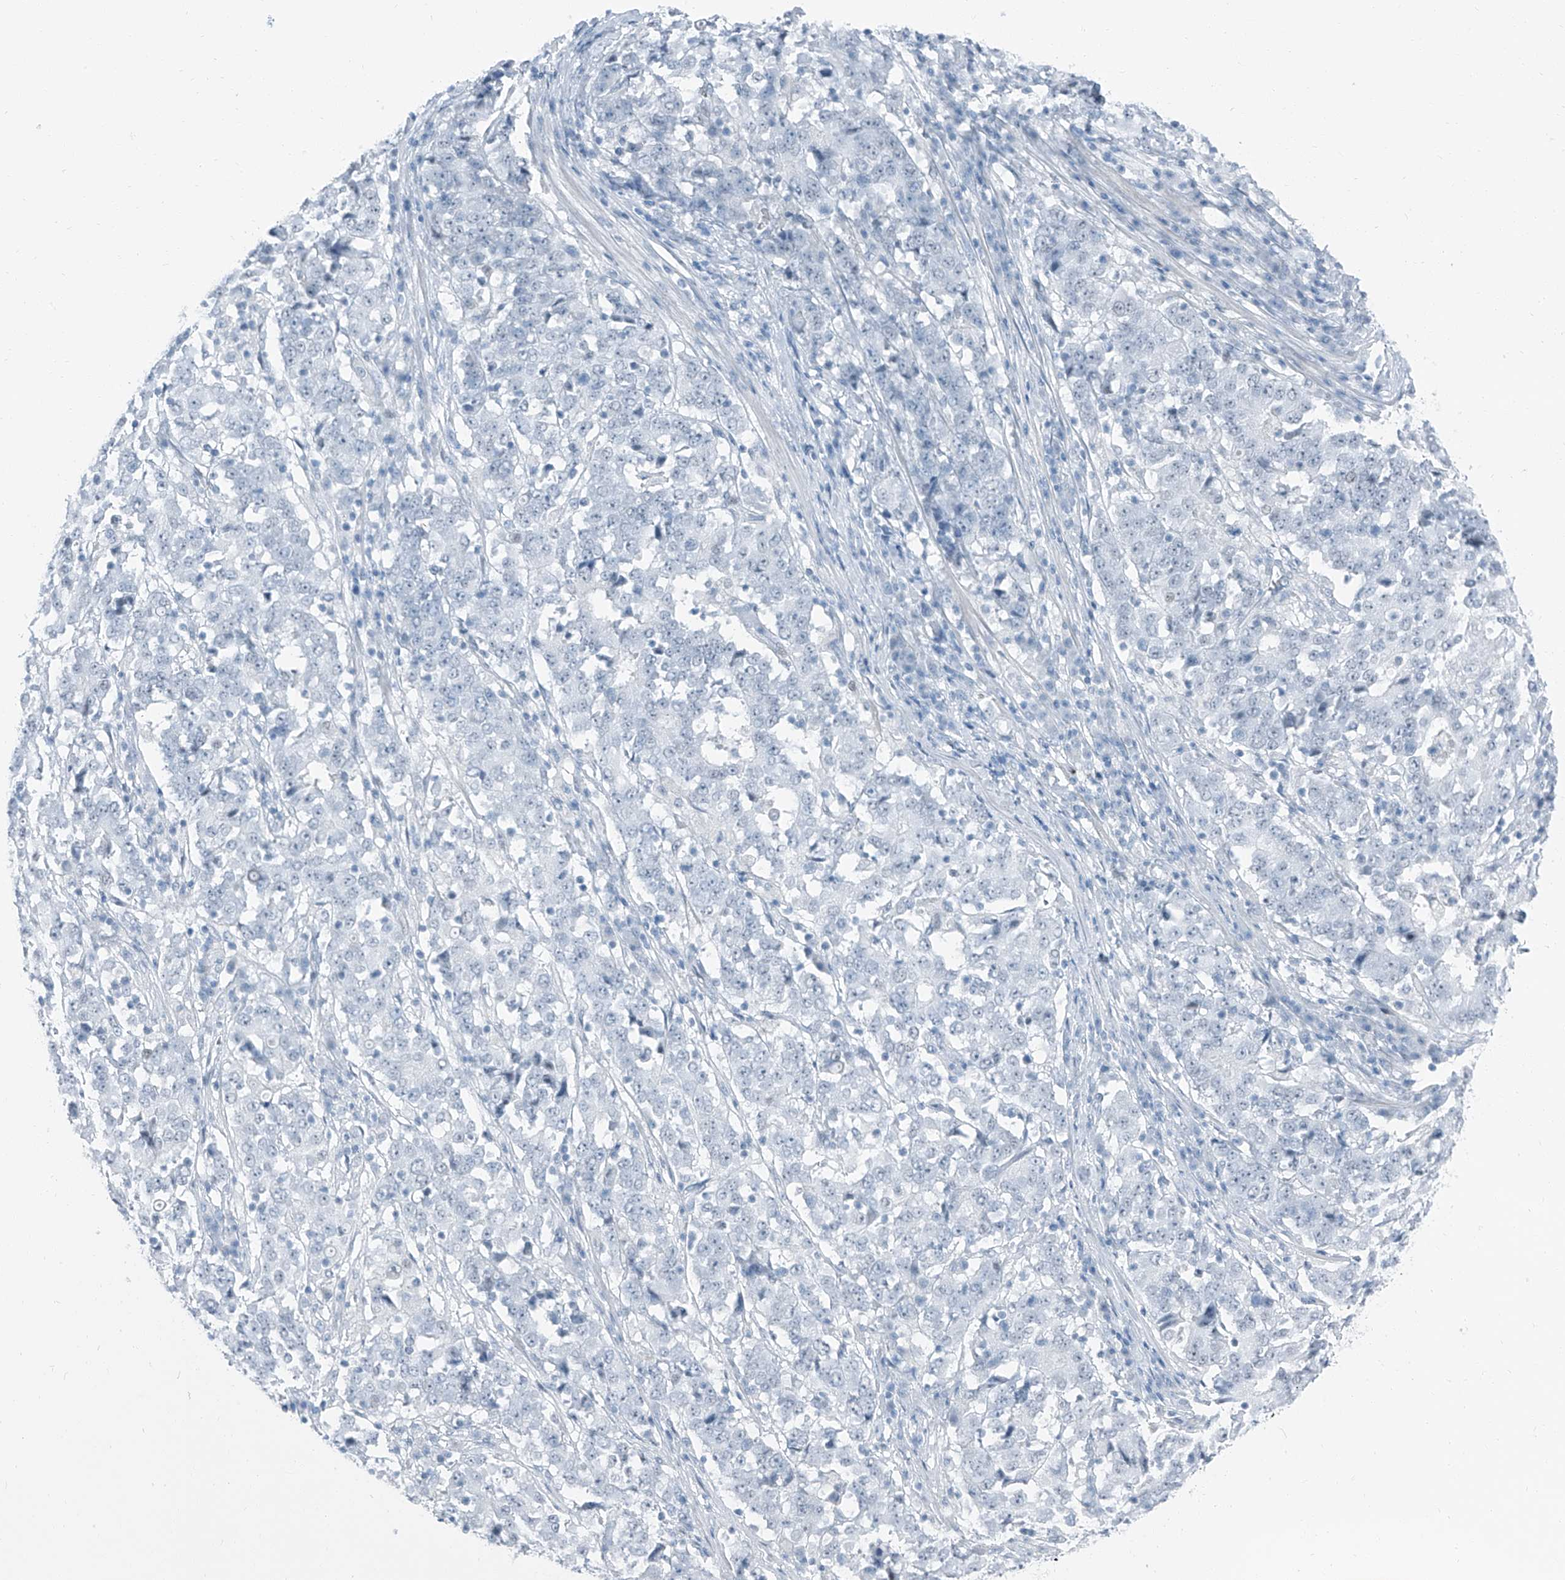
{"staining": {"intensity": "negative", "quantity": "none", "location": "none"}, "tissue": "stomach cancer", "cell_type": "Tumor cells", "image_type": "cancer", "snomed": [{"axis": "morphology", "description": "Adenocarcinoma, NOS"}, {"axis": "topography", "description": "Stomach"}], "caption": "The micrograph displays no significant staining in tumor cells of stomach cancer. The staining is performed using DAB brown chromogen with nuclei counter-stained in using hematoxylin.", "gene": "RGN", "patient": {"sex": "male", "age": 59}}